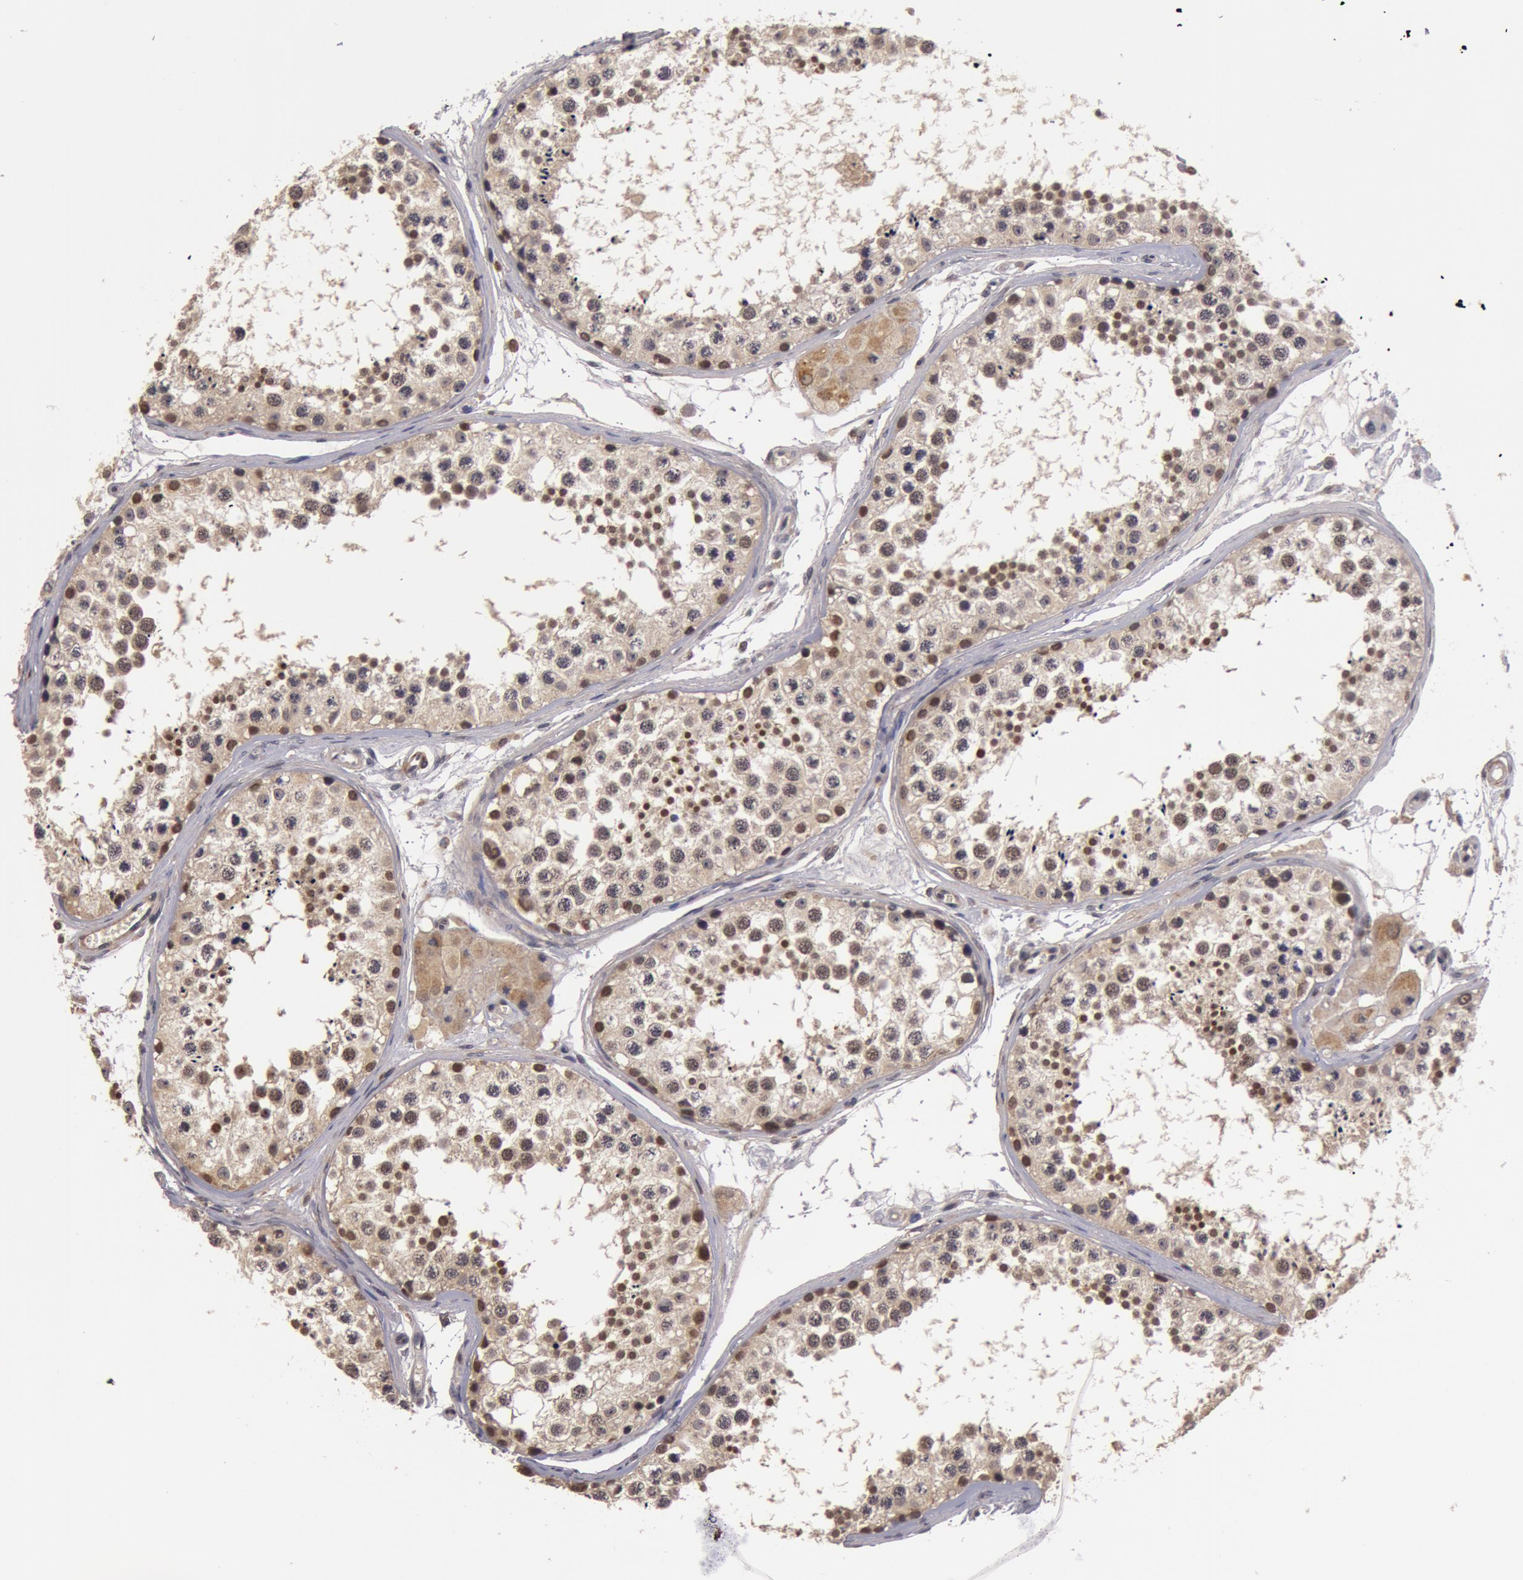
{"staining": {"intensity": "moderate", "quantity": "25%-75%", "location": "nuclear"}, "tissue": "testis", "cell_type": "Cells in seminiferous ducts", "image_type": "normal", "snomed": [{"axis": "morphology", "description": "Normal tissue, NOS"}, {"axis": "topography", "description": "Testis"}], "caption": "IHC histopathology image of benign testis stained for a protein (brown), which demonstrates medium levels of moderate nuclear positivity in about 25%-75% of cells in seminiferous ducts.", "gene": "ZNF350", "patient": {"sex": "male", "age": 57}}